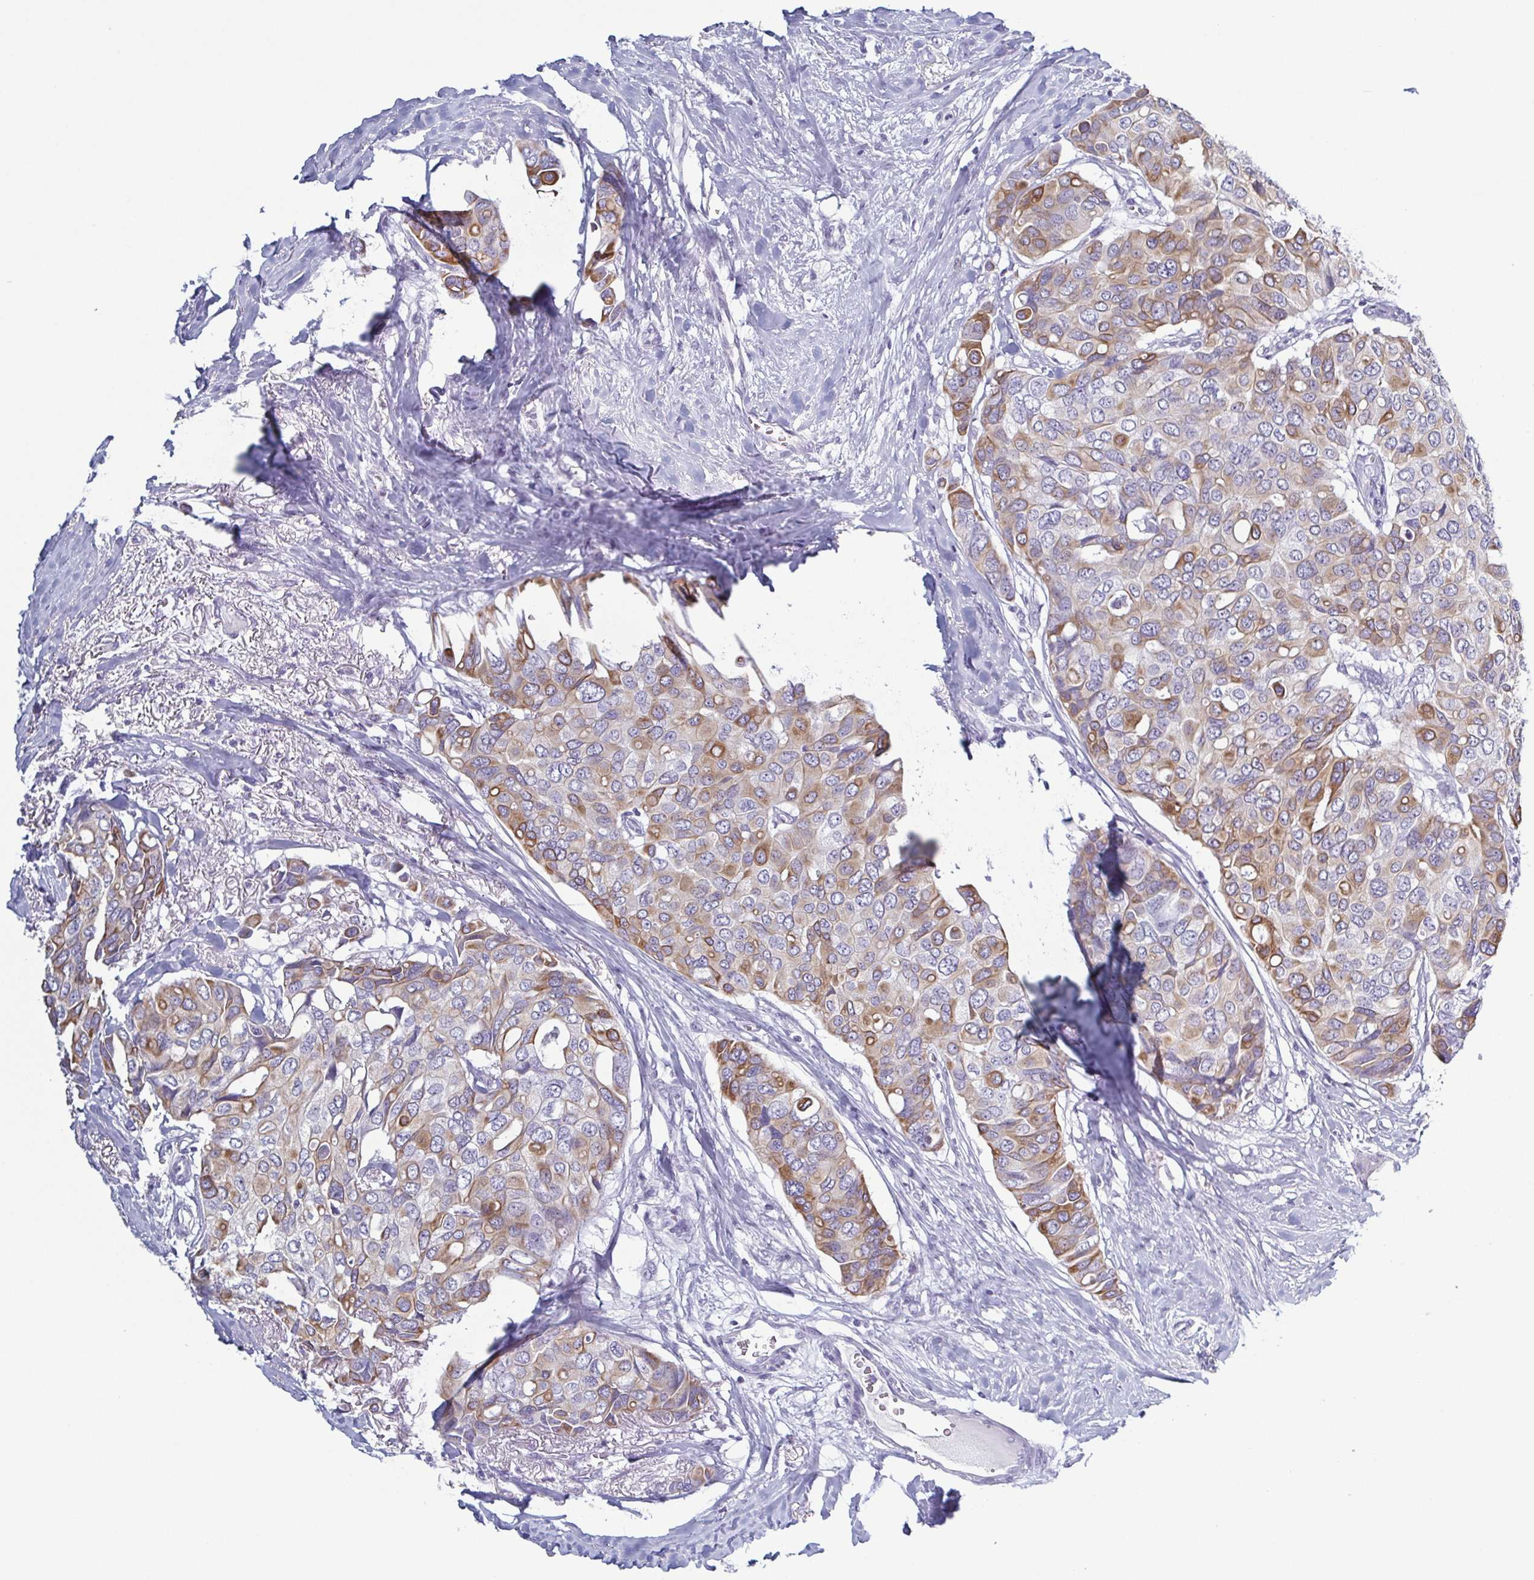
{"staining": {"intensity": "moderate", "quantity": "25%-75%", "location": "cytoplasmic/membranous"}, "tissue": "breast cancer", "cell_type": "Tumor cells", "image_type": "cancer", "snomed": [{"axis": "morphology", "description": "Duct carcinoma"}, {"axis": "topography", "description": "Breast"}], "caption": "A brown stain highlights moderate cytoplasmic/membranous staining of a protein in human breast invasive ductal carcinoma tumor cells.", "gene": "KRT10", "patient": {"sex": "female", "age": 54}}